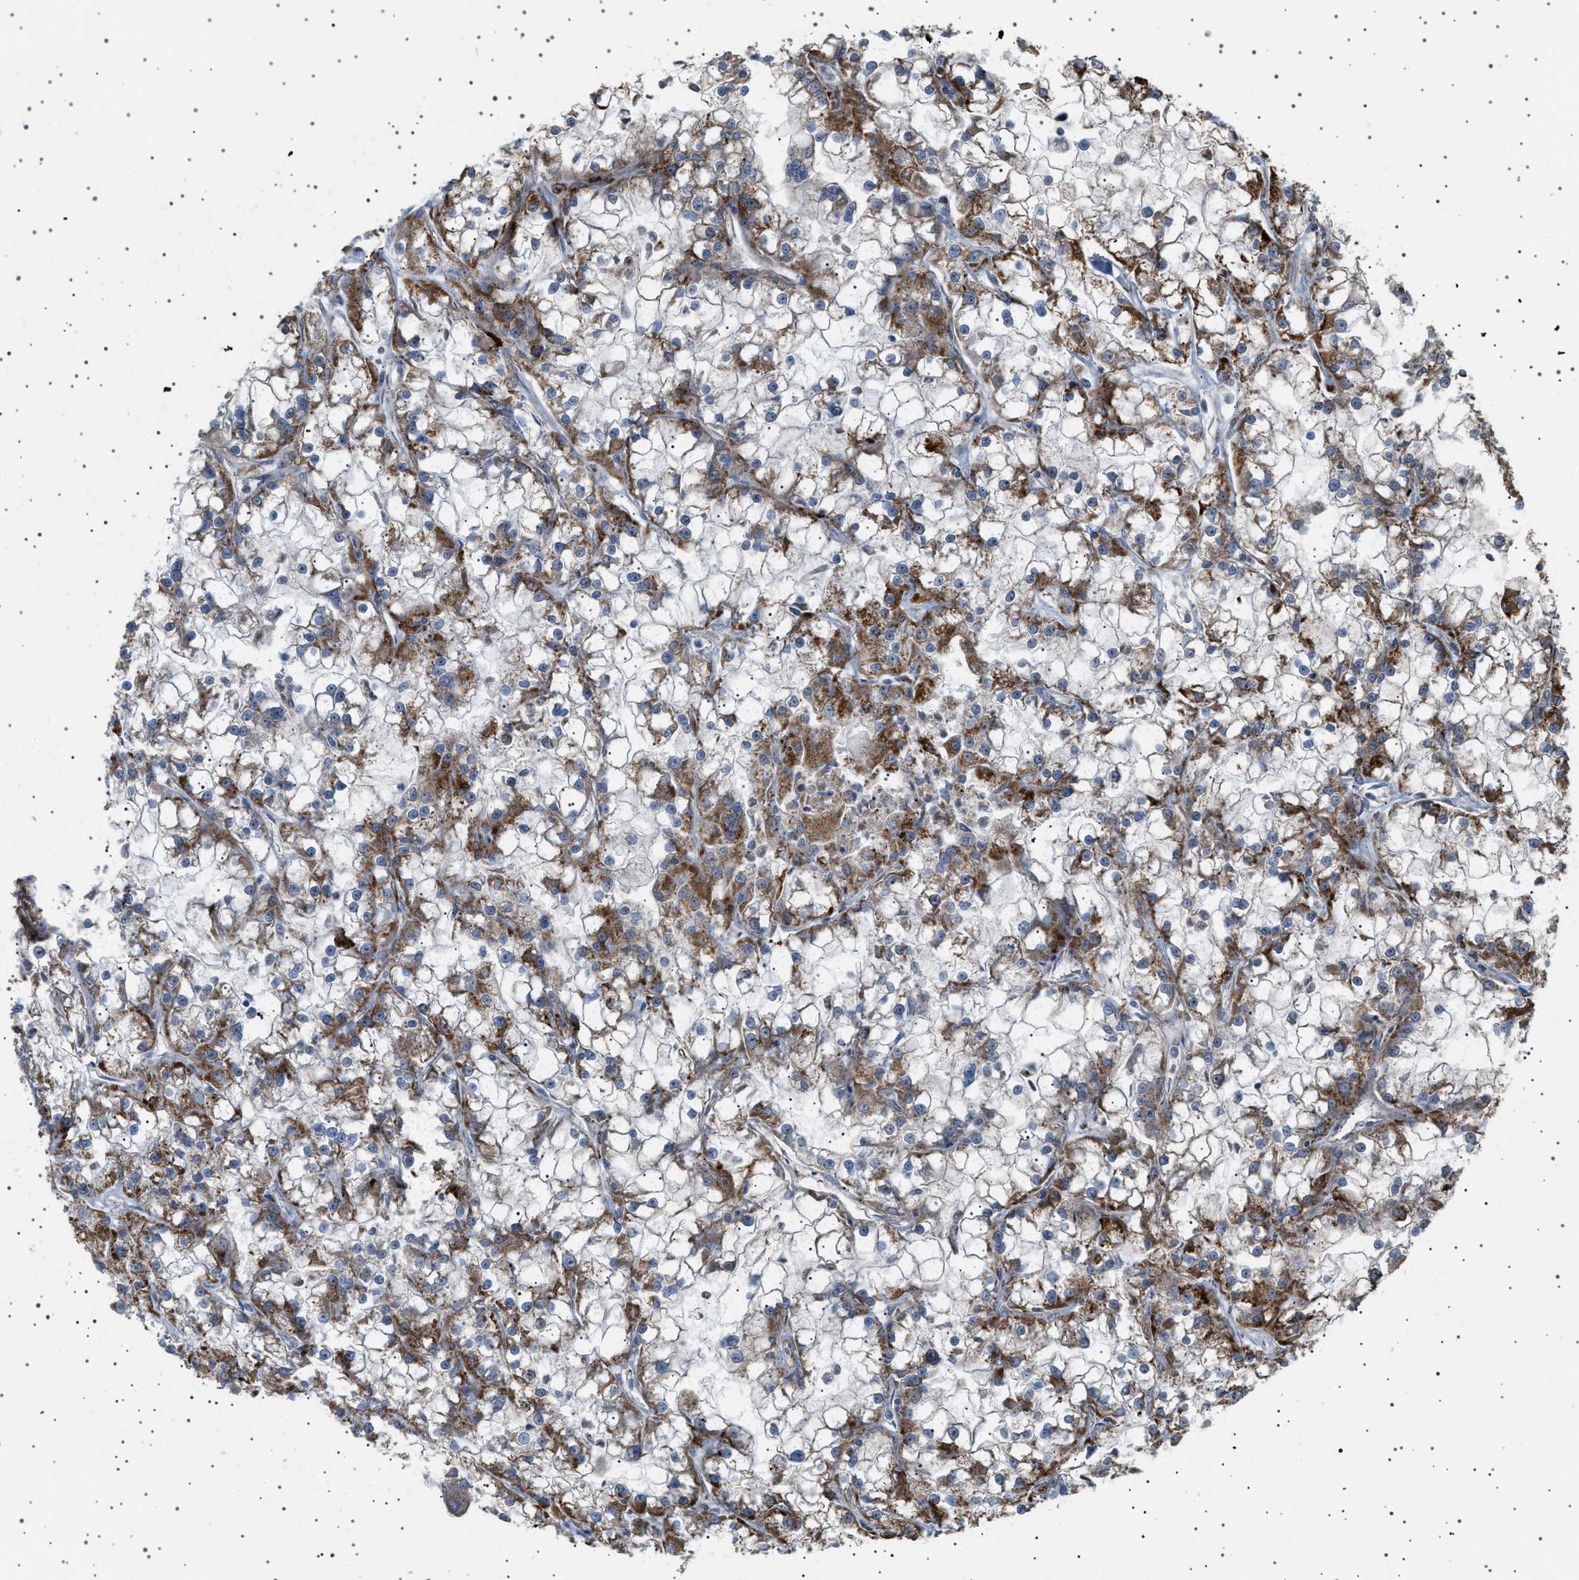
{"staining": {"intensity": "moderate", "quantity": ">75%", "location": "cytoplasmic/membranous"}, "tissue": "renal cancer", "cell_type": "Tumor cells", "image_type": "cancer", "snomed": [{"axis": "morphology", "description": "Adenocarcinoma, NOS"}, {"axis": "topography", "description": "Kidney"}], "caption": "There is medium levels of moderate cytoplasmic/membranous staining in tumor cells of renal cancer, as demonstrated by immunohistochemical staining (brown color).", "gene": "UBXN8", "patient": {"sex": "female", "age": 52}}